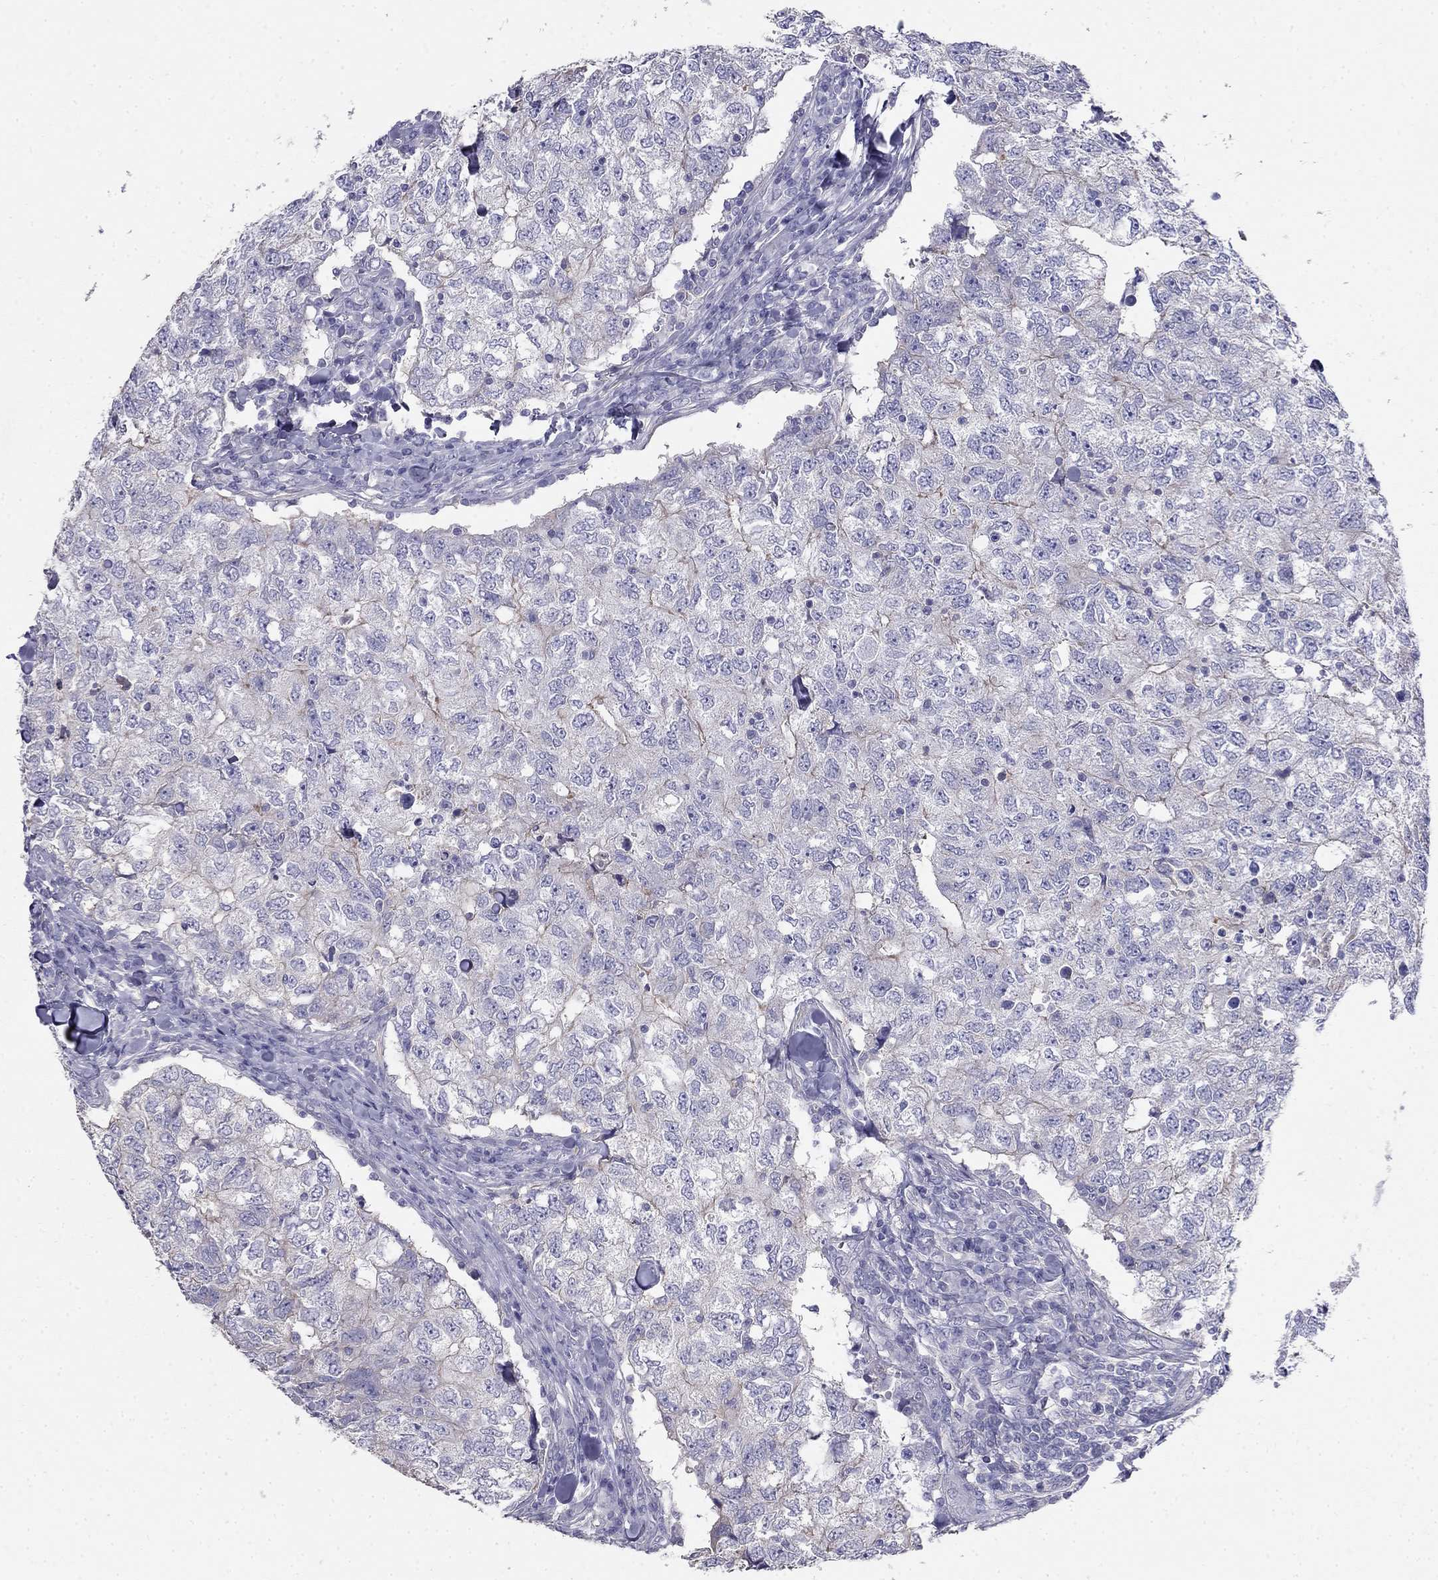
{"staining": {"intensity": "weak", "quantity": "<25%", "location": "cytoplasmic/membranous"}, "tissue": "breast cancer", "cell_type": "Tumor cells", "image_type": "cancer", "snomed": [{"axis": "morphology", "description": "Duct carcinoma"}, {"axis": "topography", "description": "Breast"}], "caption": "Tumor cells show no significant protein staining in breast cancer (invasive ductal carcinoma). Nuclei are stained in blue.", "gene": "LY6H", "patient": {"sex": "female", "age": 30}}